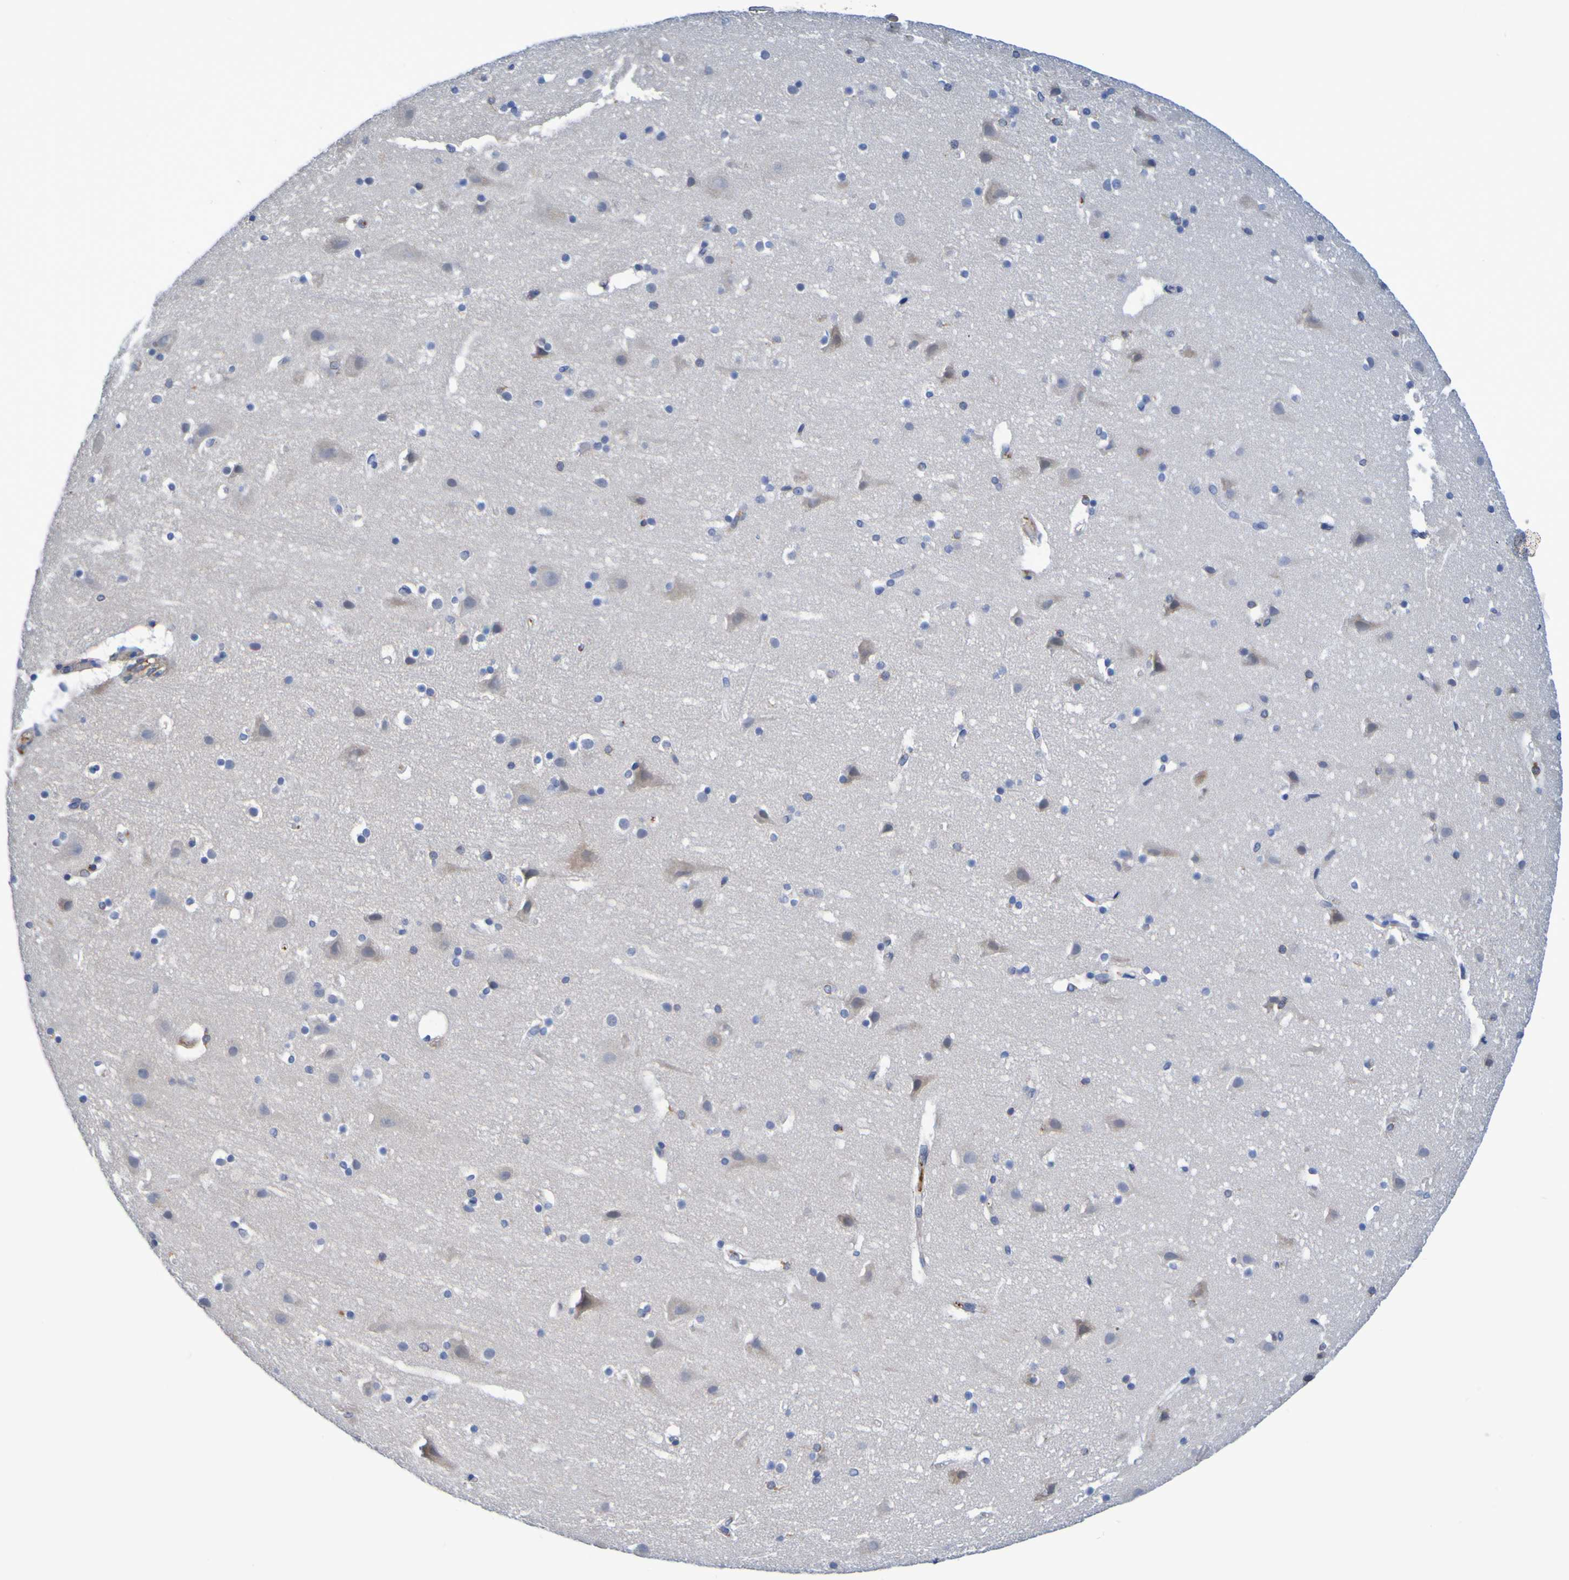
{"staining": {"intensity": "moderate", "quantity": ">75%", "location": "cytoplasmic/membranous"}, "tissue": "cerebral cortex", "cell_type": "Endothelial cells", "image_type": "normal", "snomed": [{"axis": "morphology", "description": "Normal tissue, NOS"}, {"axis": "topography", "description": "Cerebral cortex"}], "caption": "Endothelial cells demonstrate moderate cytoplasmic/membranous expression in about >75% of cells in unremarkable cerebral cortex. (IHC, brightfield microscopy, high magnification).", "gene": "GAB3", "patient": {"sex": "male", "age": 45}}